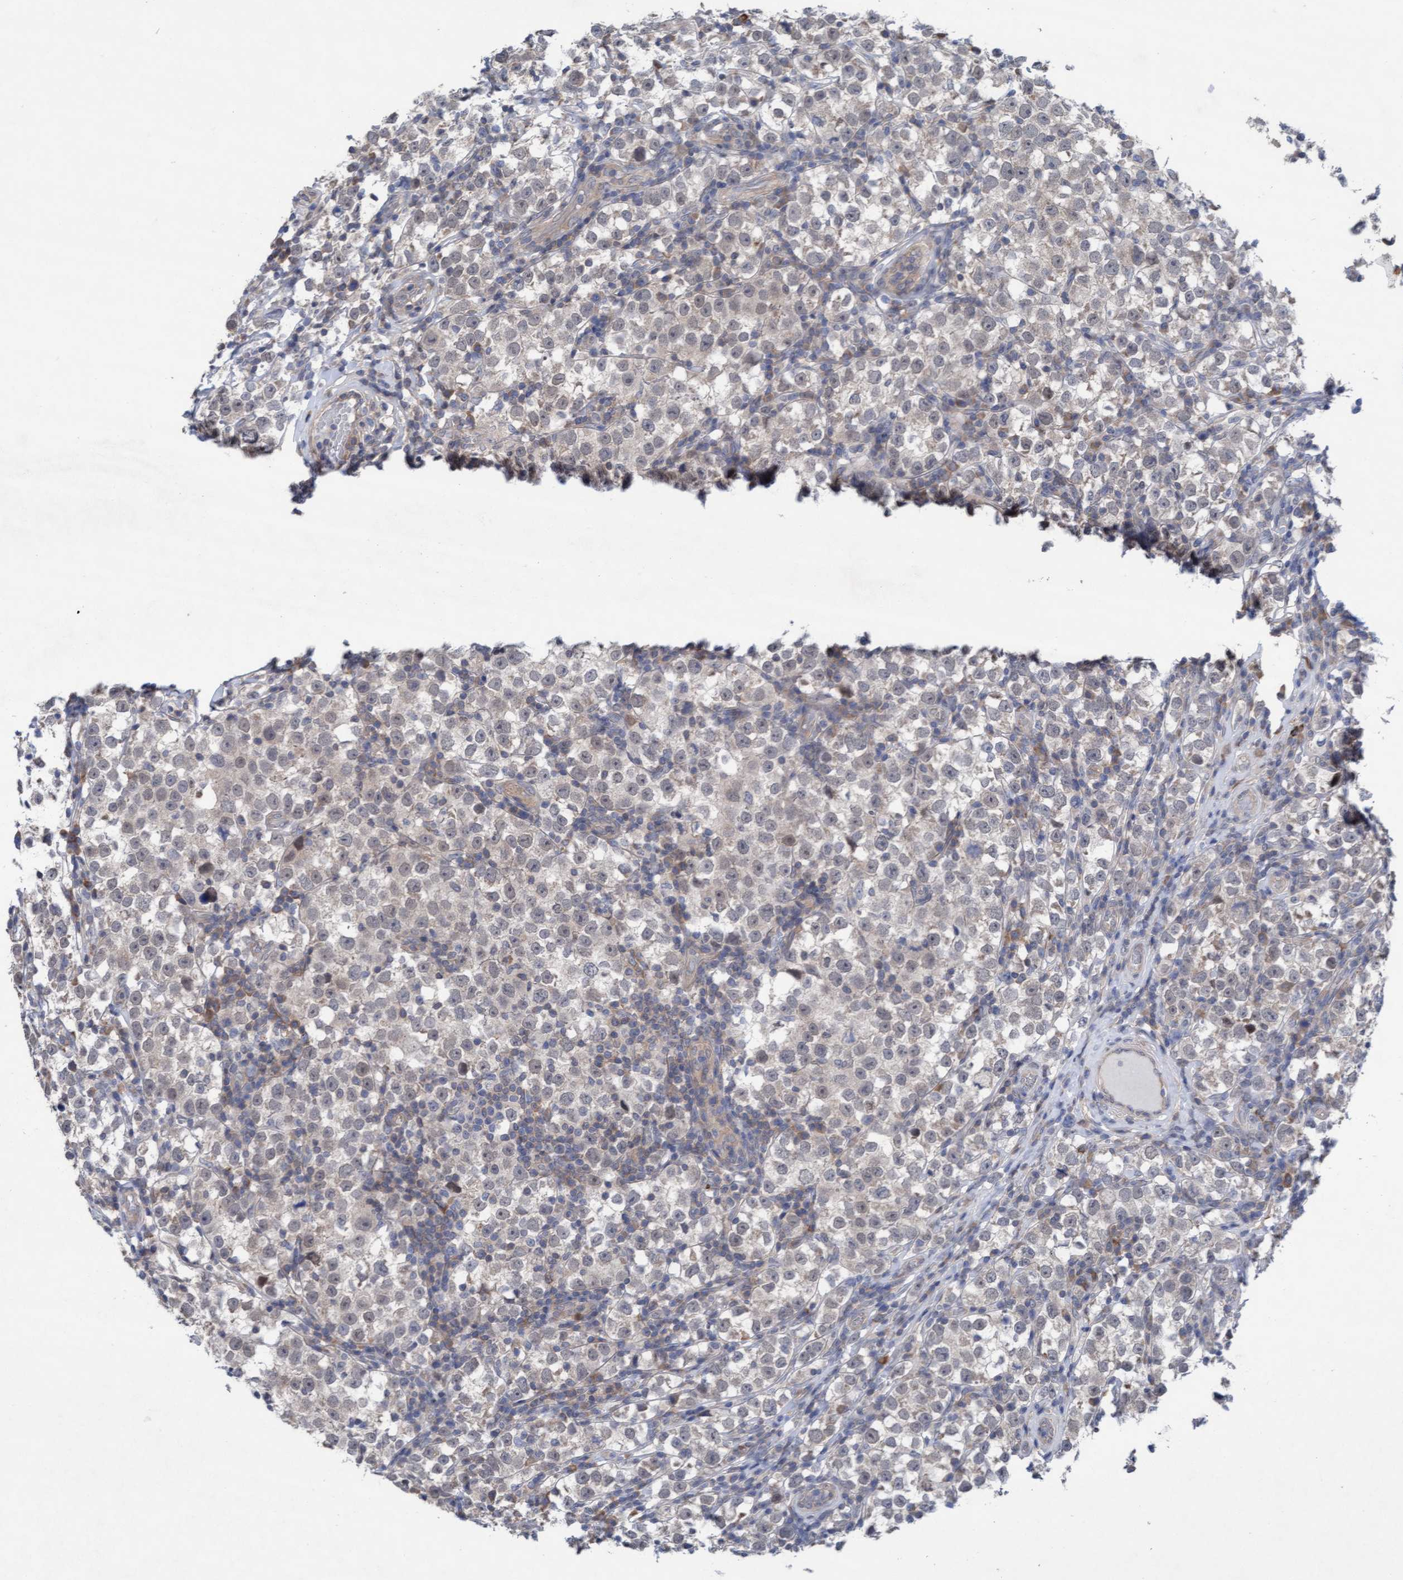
{"staining": {"intensity": "negative", "quantity": "none", "location": "none"}, "tissue": "testis cancer", "cell_type": "Tumor cells", "image_type": "cancer", "snomed": [{"axis": "morphology", "description": "Normal tissue, NOS"}, {"axis": "morphology", "description": "Seminoma, NOS"}, {"axis": "topography", "description": "Testis"}], "caption": "DAB (3,3'-diaminobenzidine) immunohistochemical staining of human seminoma (testis) displays no significant positivity in tumor cells.", "gene": "PLCD1", "patient": {"sex": "male", "age": 43}}